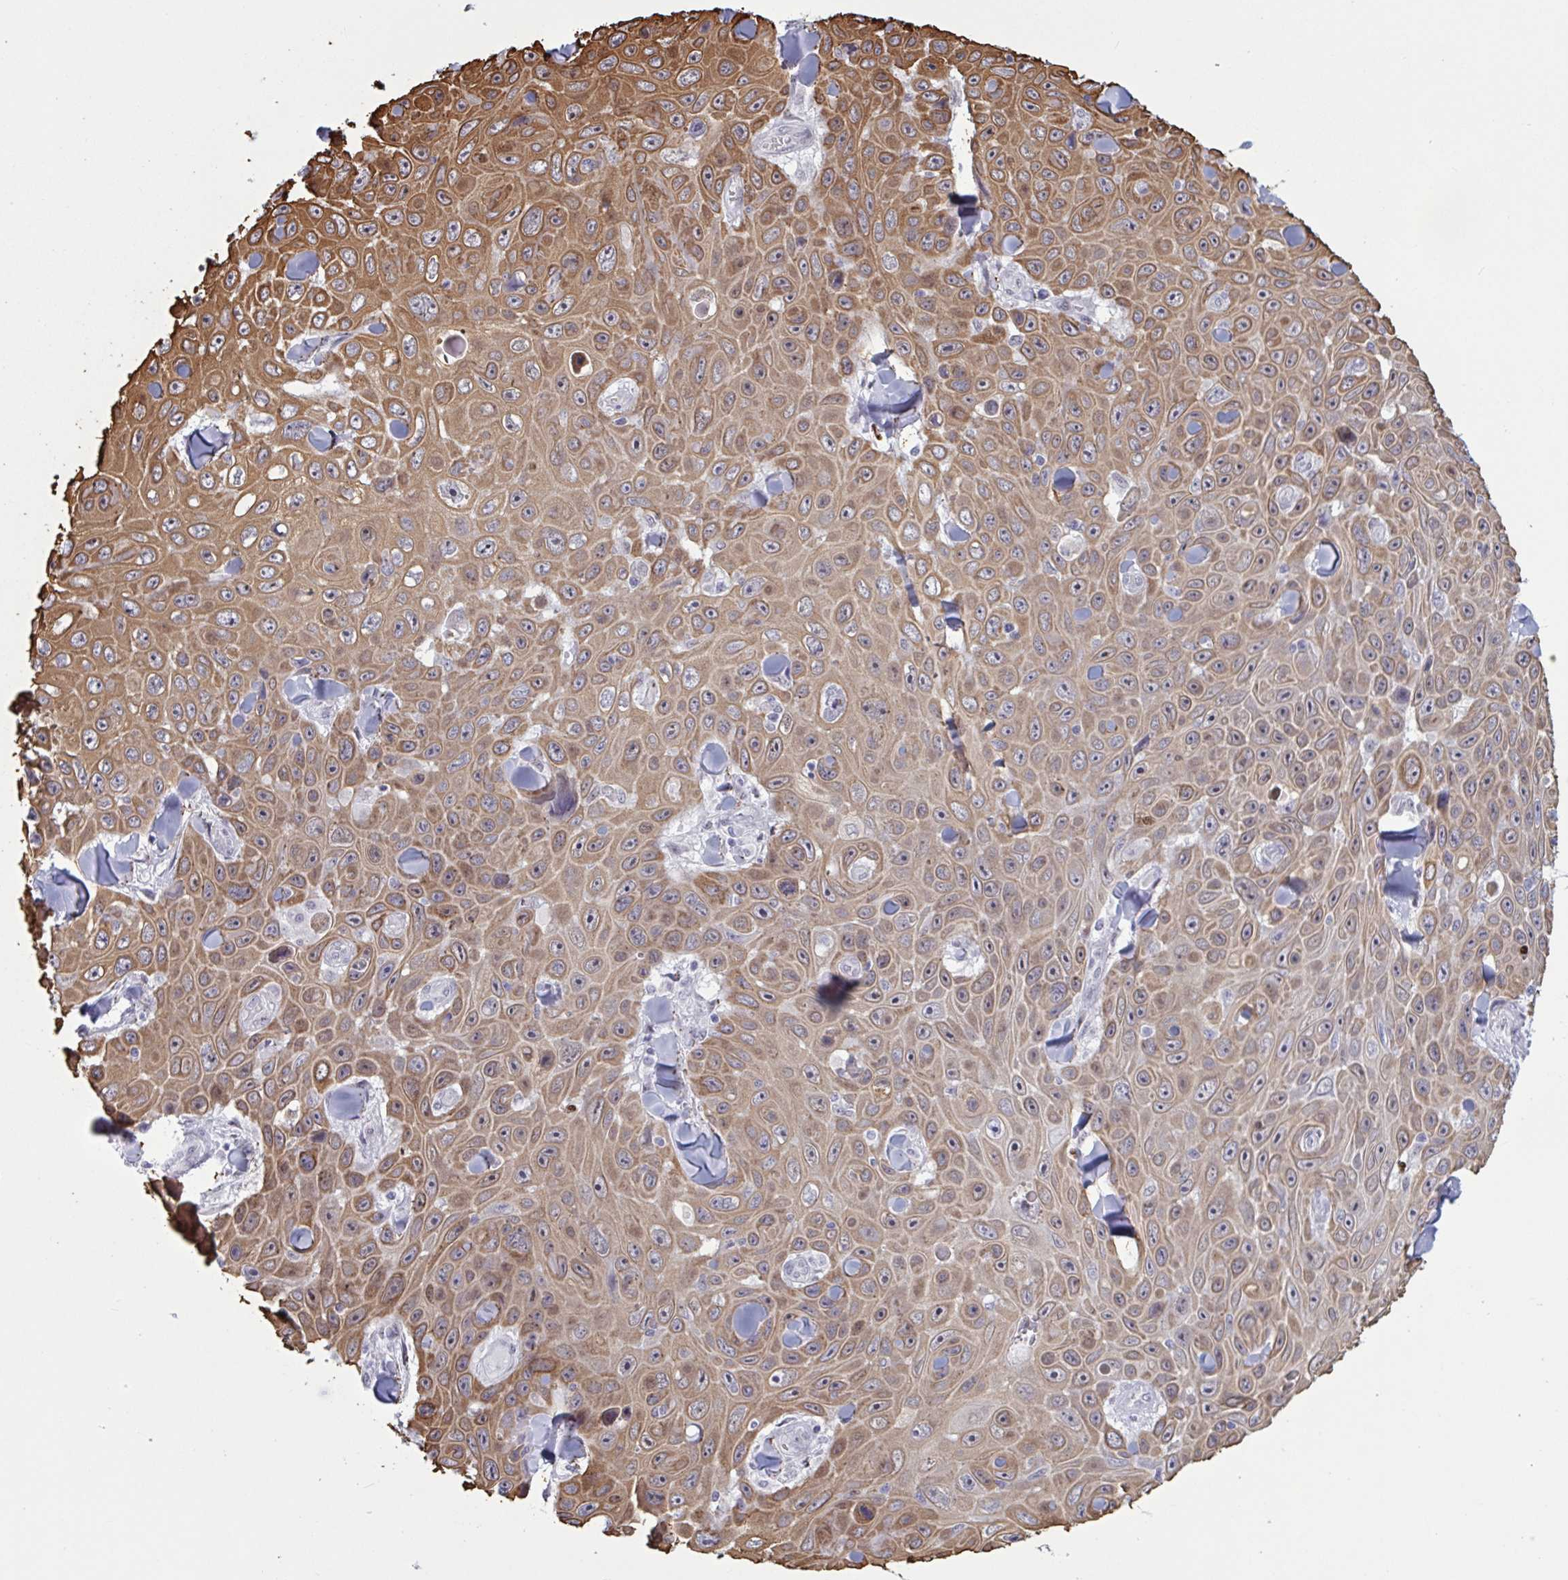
{"staining": {"intensity": "moderate", "quantity": ">75%", "location": "cytoplasmic/membranous,nuclear"}, "tissue": "skin cancer", "cell_type": "Tumor cells", "image_type": "cancer", "snomed": [{"axis": "morphology", "description": "Squamous cell carcinoma, NOS"}, {"axis": "topography", "description": "Skin"}], "caption": "Protein staining of skin cancer tissue exhibits moderate cytoplasmic/membranous and nuclear expression in approximately >75% of tumor cells. (DAB = brown stain, brightfield microscopy at high magnification).", "gene": "PRMT6", "patient": {"sex": "male", "age": 82}}